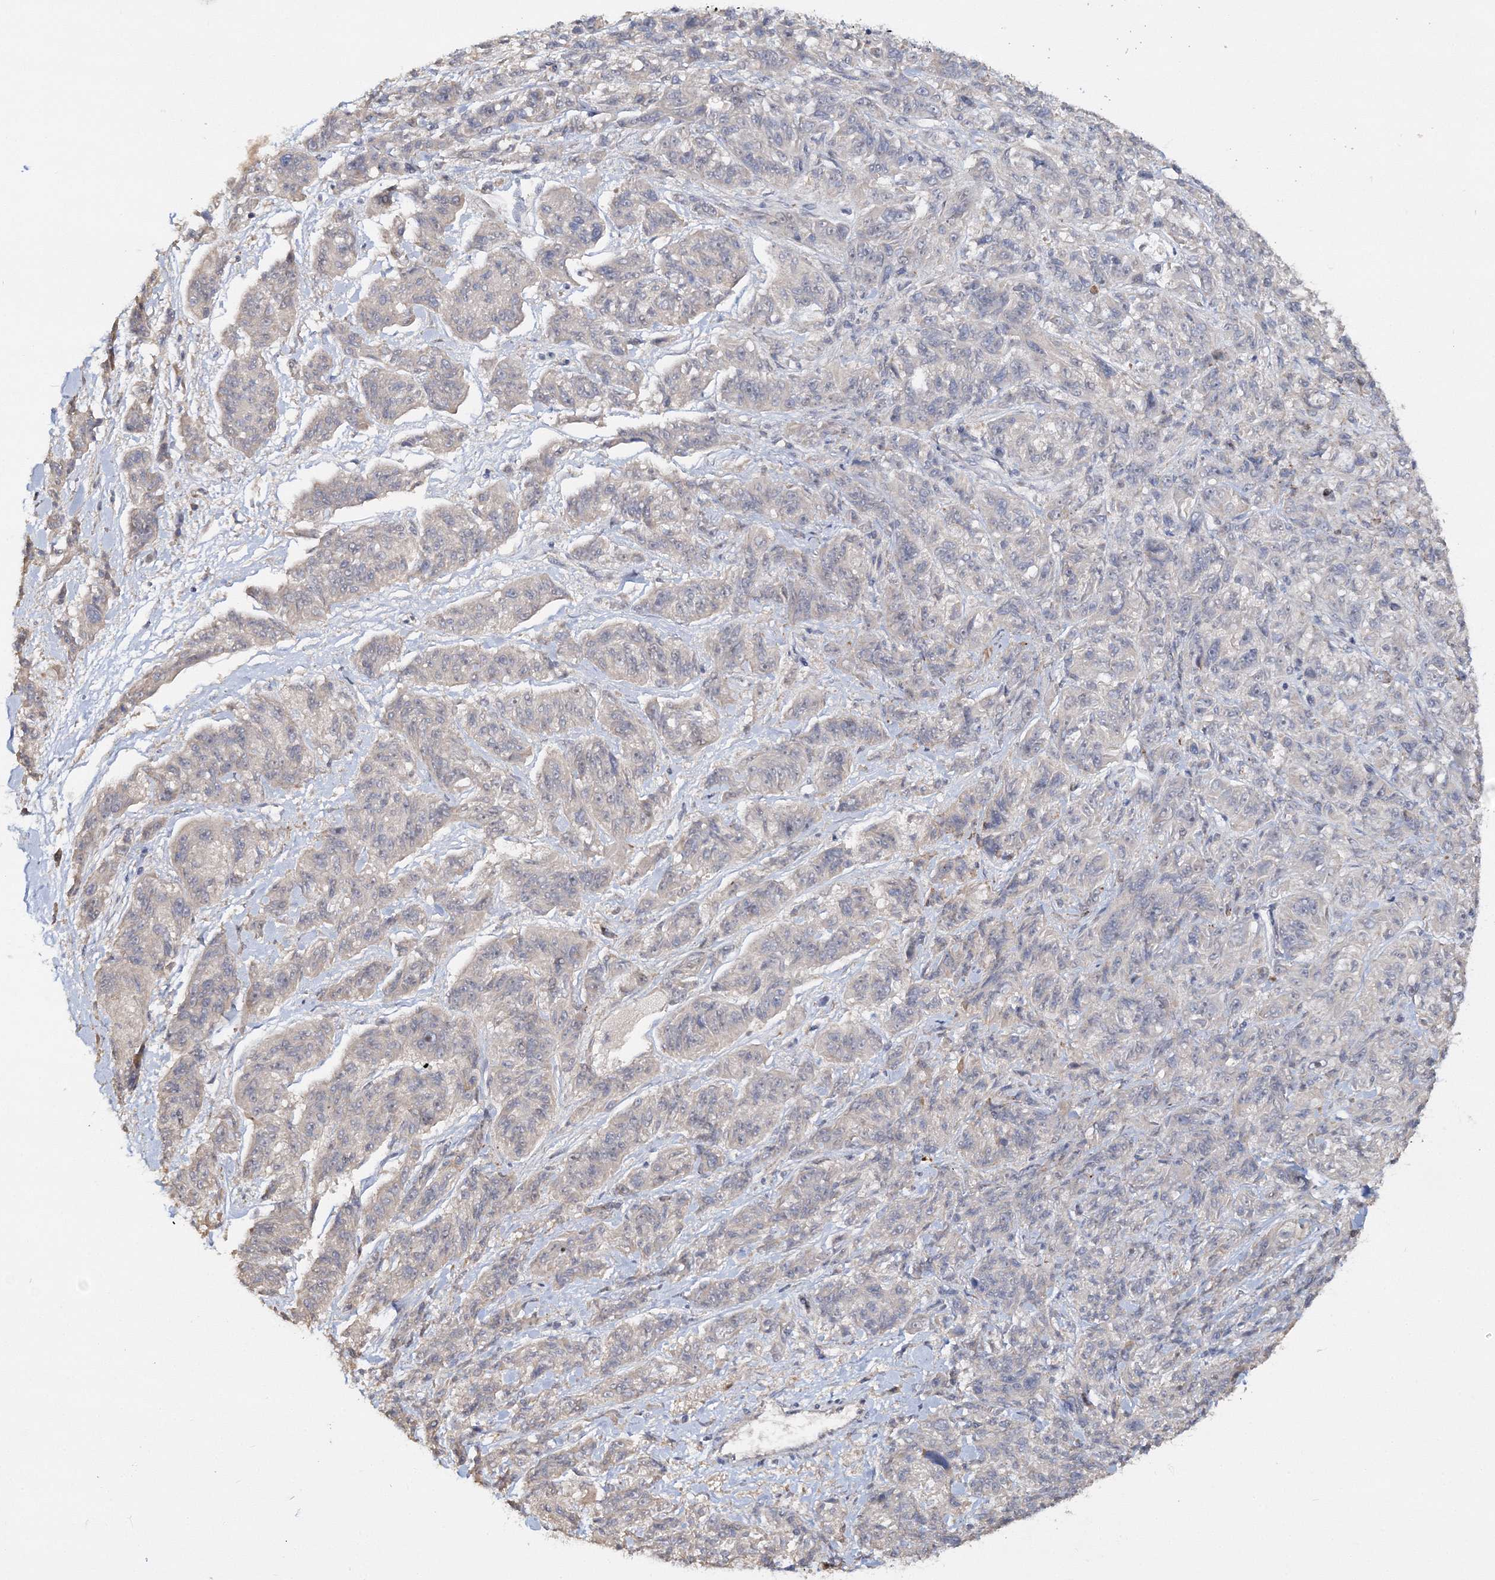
{"staining": {"intensity": "negative", "quantity": "none", "location": "none"}, "tissue": "melanoma", "cell_type": "Tumor cells", "image_type": "cancer", "snomed": [{"axis": "morphology", "description": "Malignant melanoma, NOS"}, {"axis": "topography", "description": "Skin"}], "caption": "High magnification brightfield microscopy of melanoma stained with DAB (brown) and counterstained with hematoxylin (blue): tumor cells show no significant staining.", "gene": "GJB5", "patient": {"sex": "male", "age": 53}}